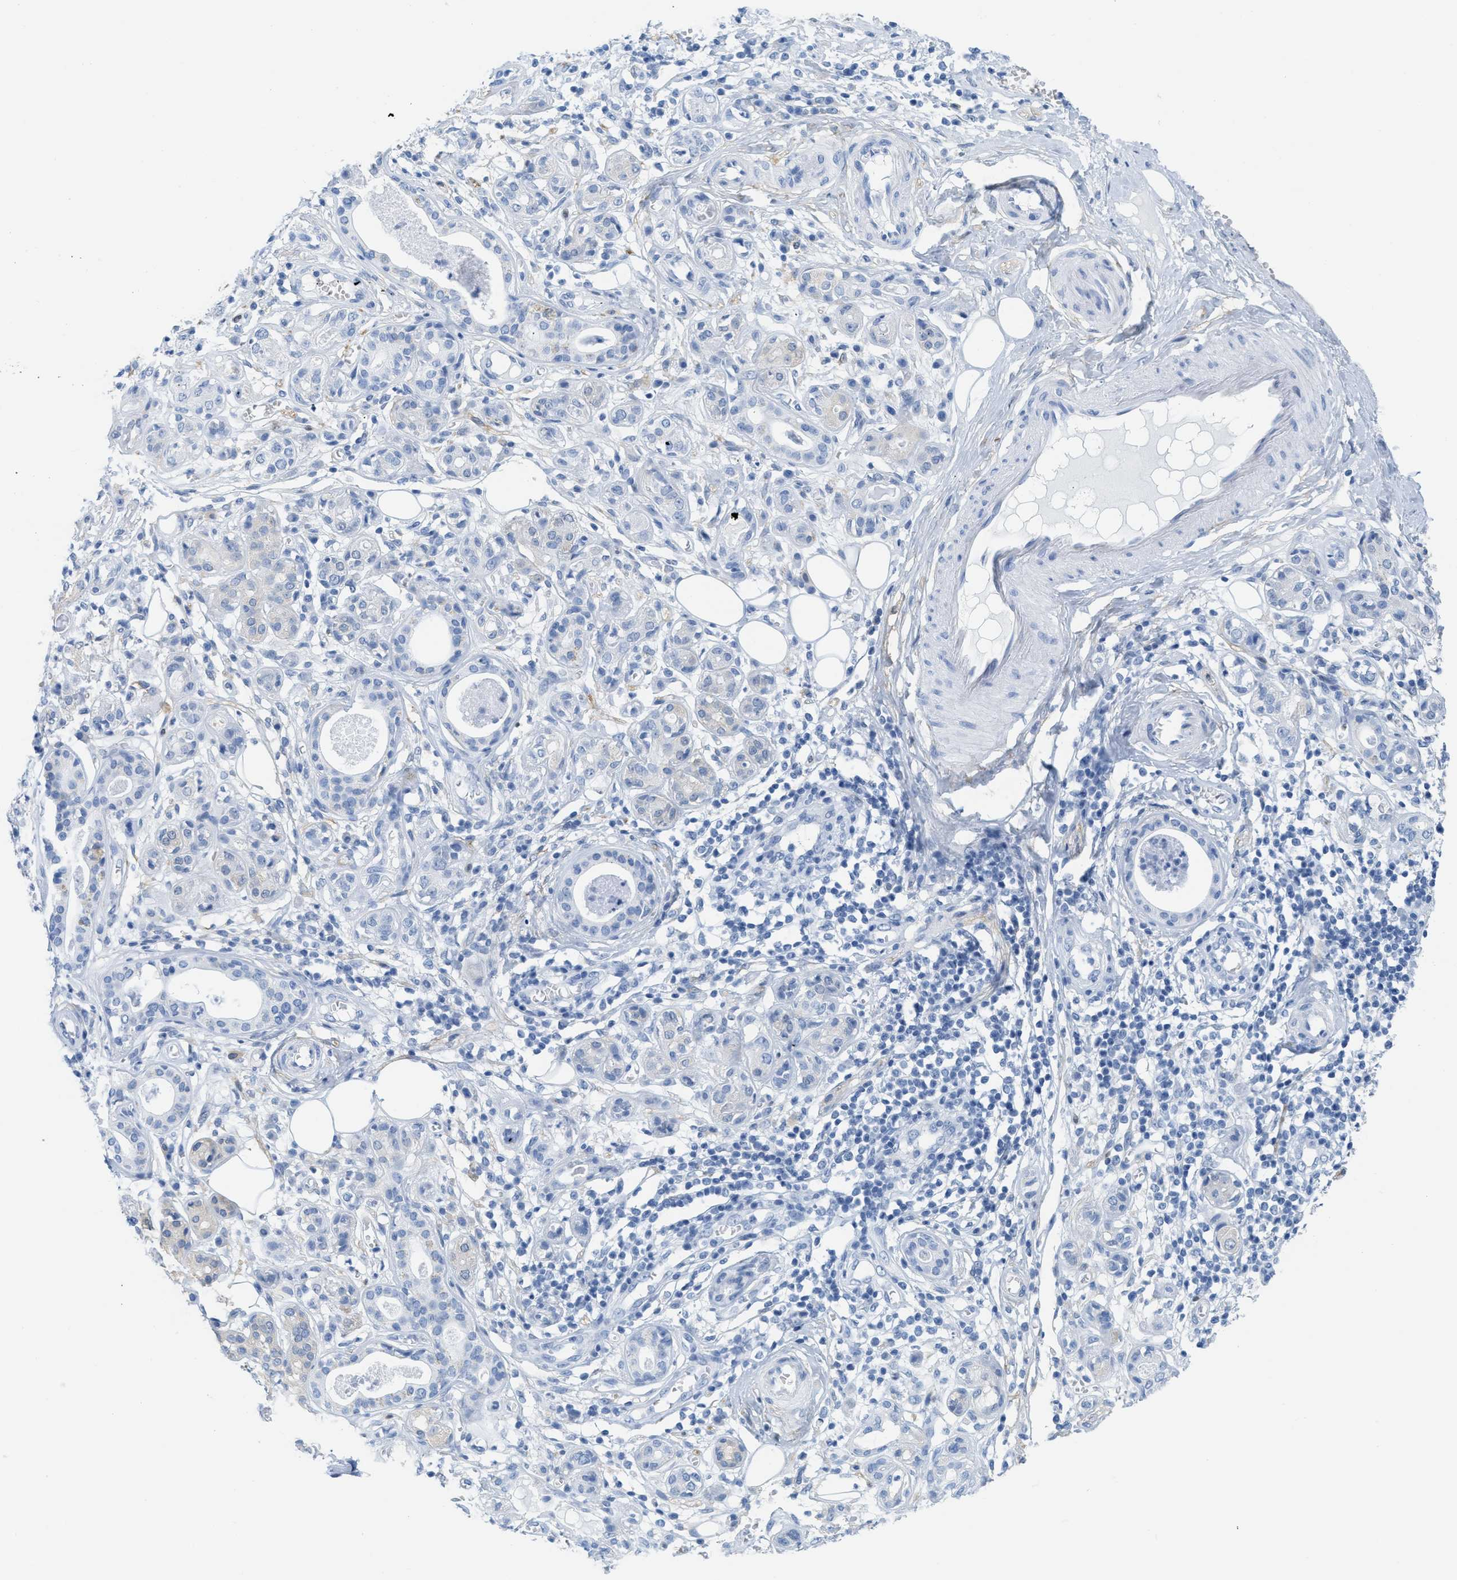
{"staining": {"intensity": "negative", "quantity": "none", "location": "none"}, "tissue": "adipose tissue", "cell_type": "Adipocytes", "image_type": "normal", "snomed": [{"axis": "morphology", "description": "Normal tissue, NOS"}, {"axis": "morphology", "description": "Inflammation, NOS"}, {"axis": "topography", "description": "Salivary gland"}, {"axis": "topography", "description": "Peripheral nerve tissue"}], "caption": "Human adipose tissue stained for a protein using IHC demonstrates no staining in adipocytes.", "gene": "ASGR1", "patient": {"sex": "female", "age": 75}}